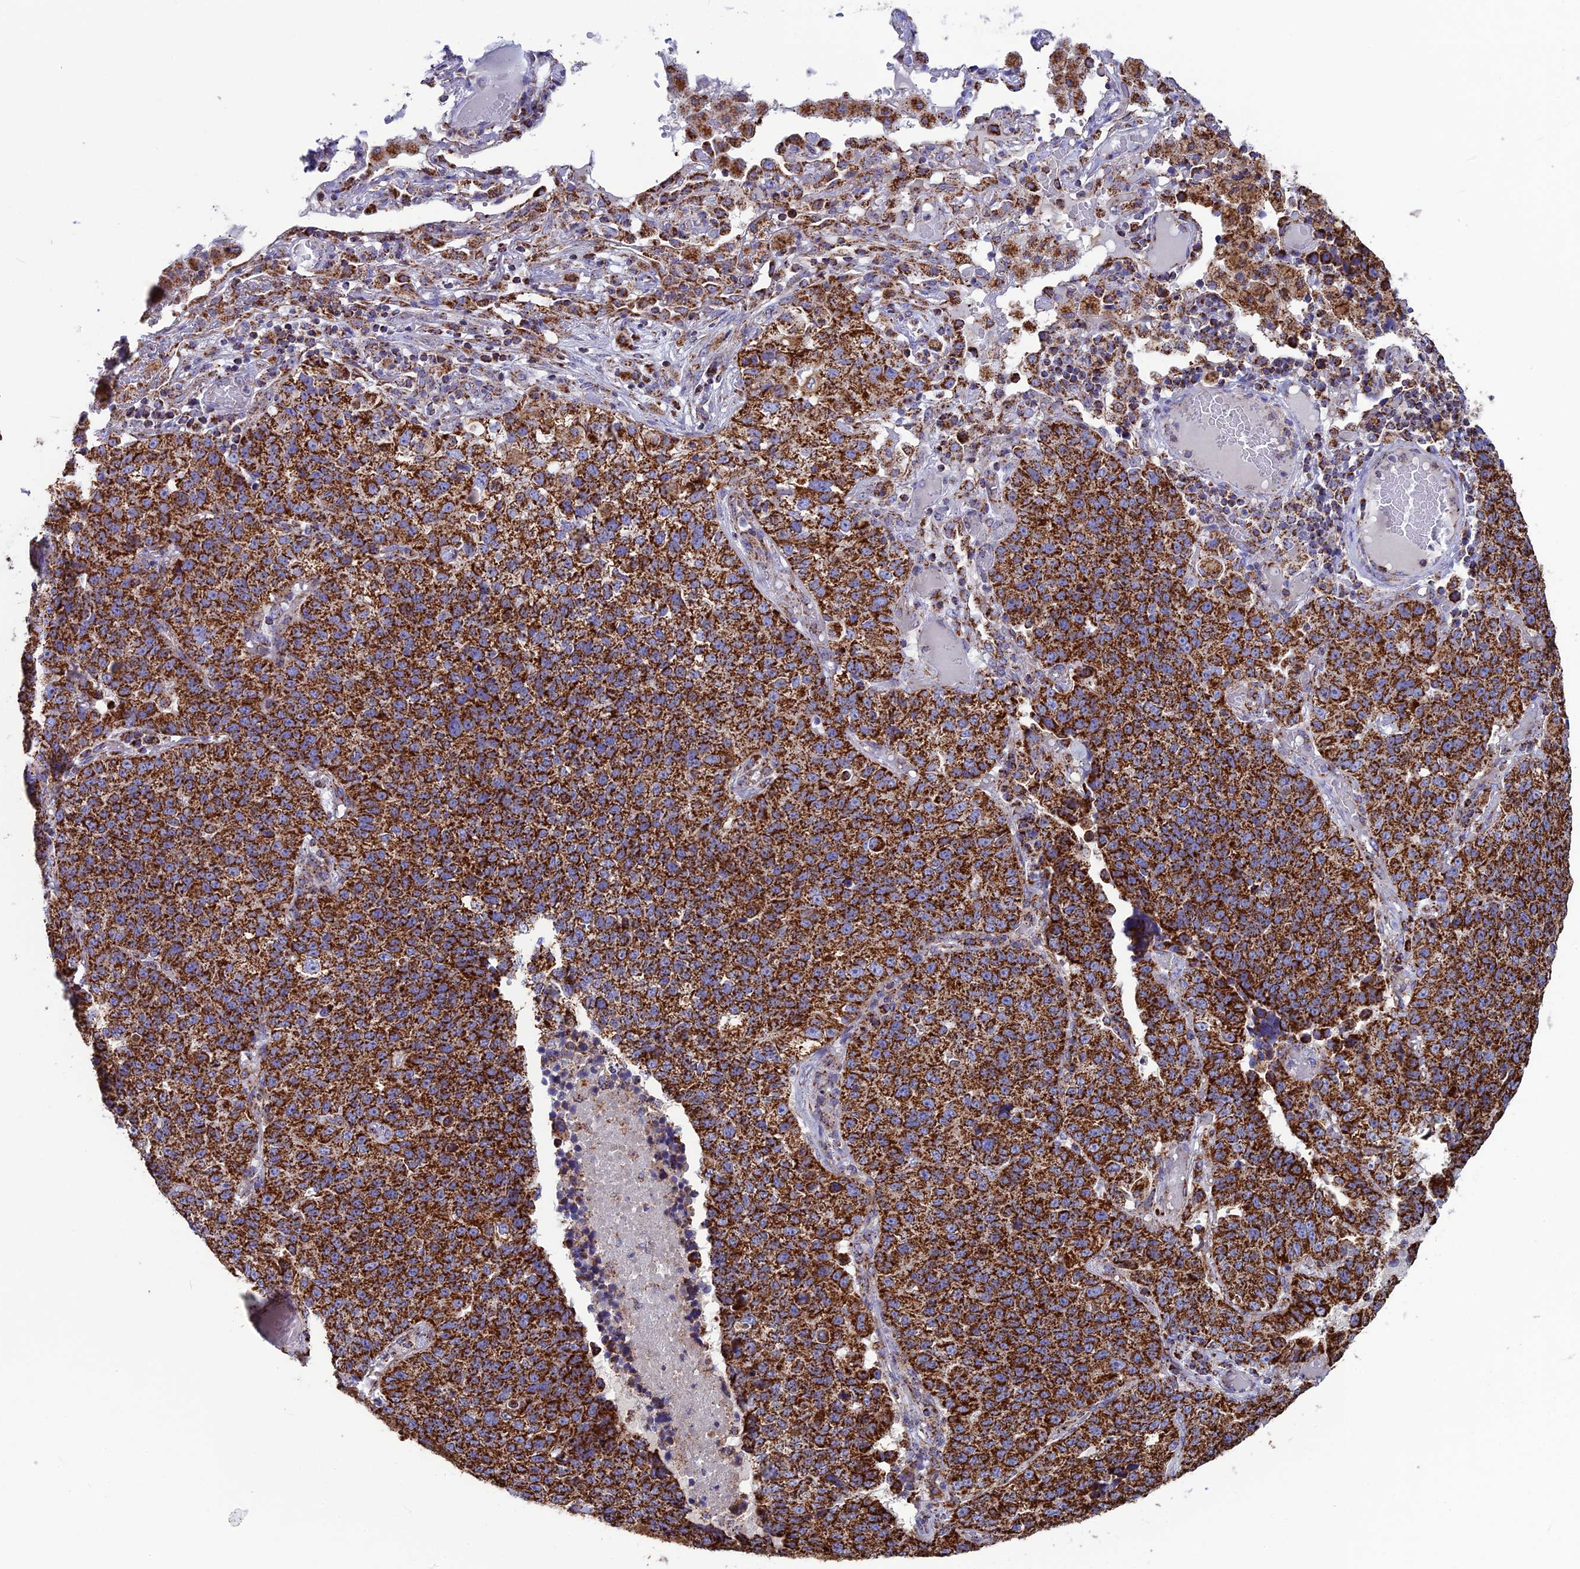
{"staining": {"intensity": "strong", "quantity": ">75%", "location": "cytoplasmic/membranous"}, "tissue": "lung cancer", "cell_type": "Tumor cells", "image_type": "cancer", "snomed": [{"axis": "morphology", "description": "Adenocarcinoma, NOS"}, {"axis": "topography", "description": "Lung"}], "caption": "IHC micrograph of neoplastic tissue: lung cancer stained using immunohistochemistry (IHC) reveals high levels of strong protein expression localized specifically in the cytoplasmic/membranous of tumor cells, appearing as a cytoplasmic/membranous brown color.", "gene": "CS", "patient": {"sex": "male", "age": 49}}